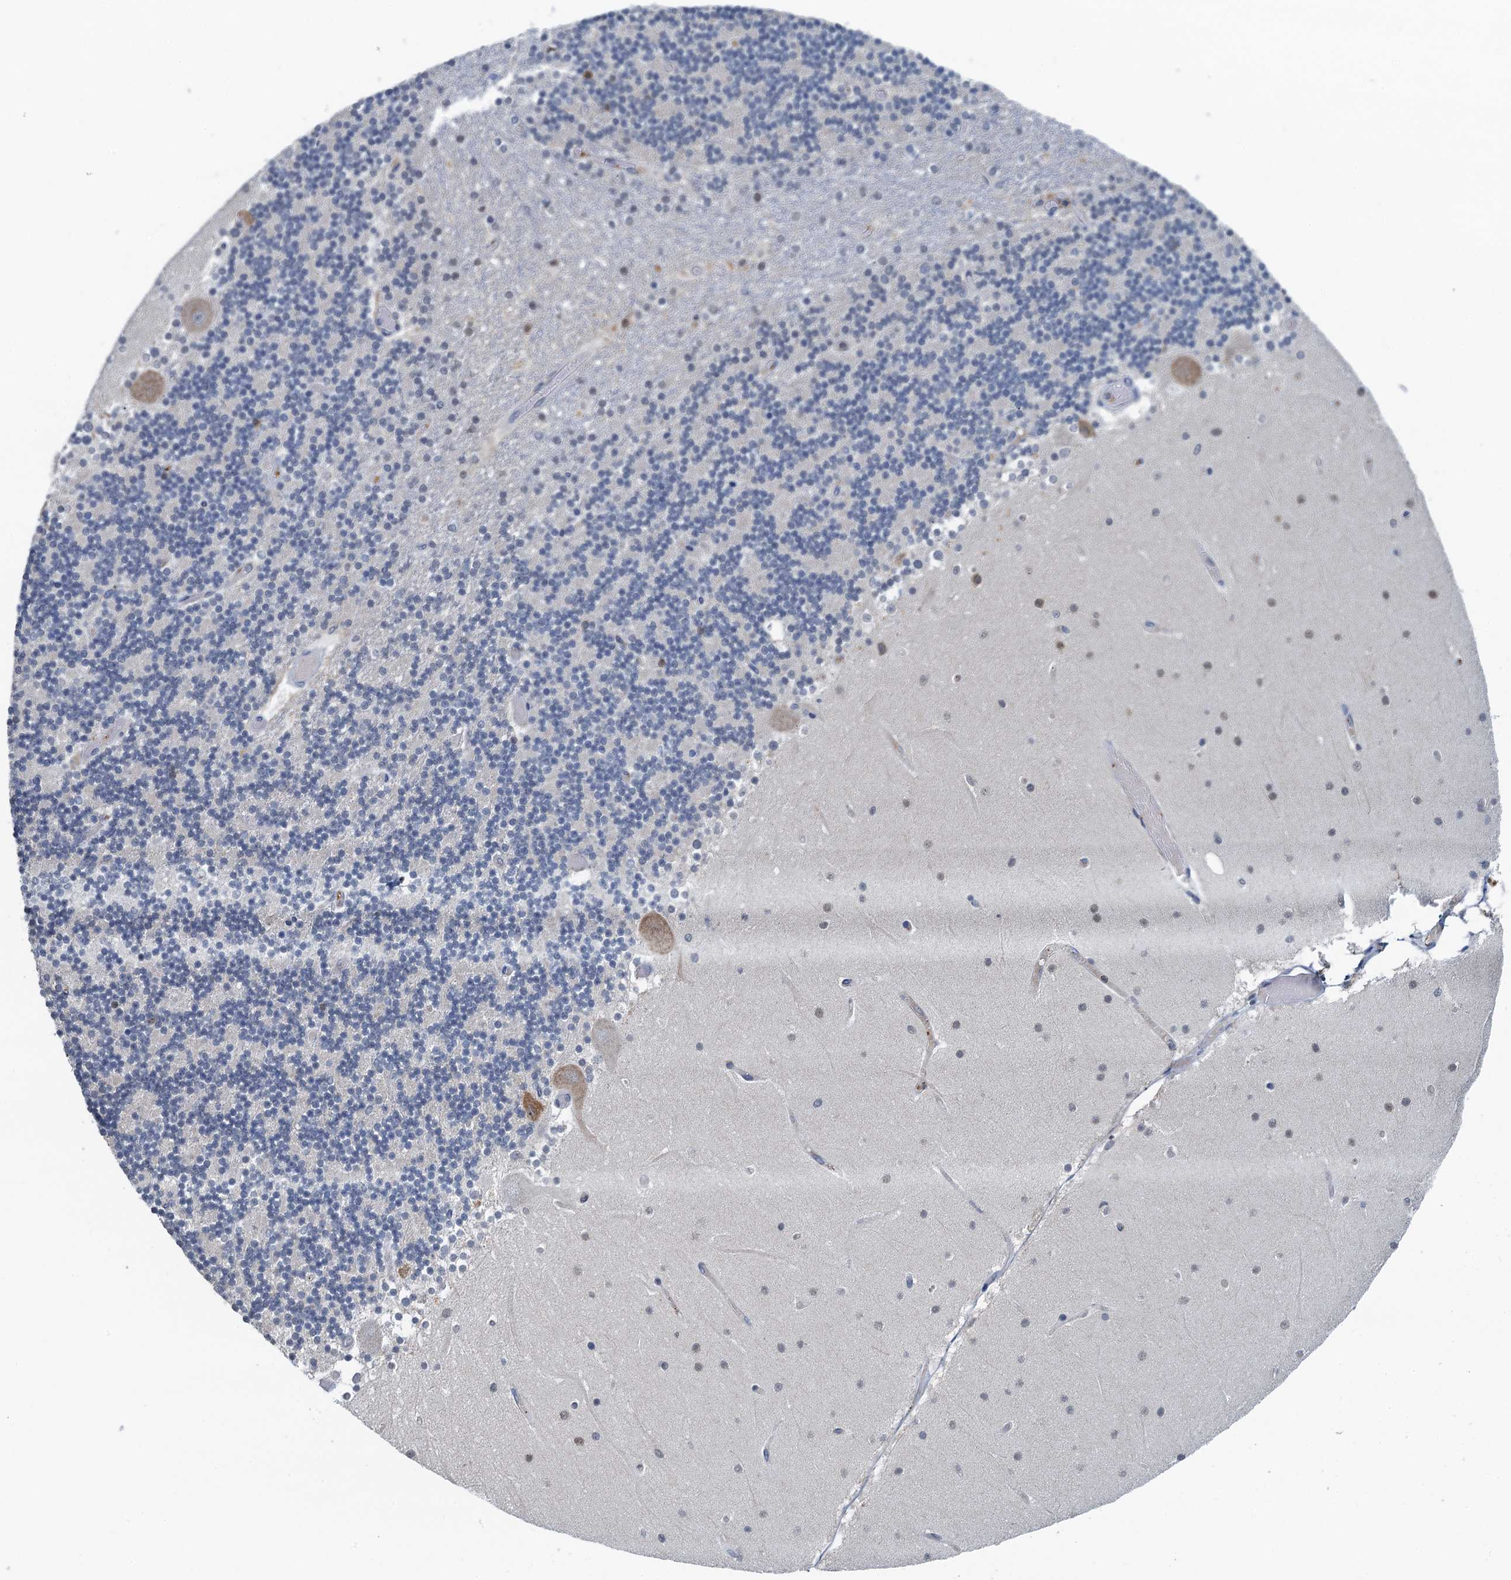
{"staining": {"intensity": "moderate", "quantity": "<25%", "location": "cytoplasmic/membranous"}, "tissue": "cerebellum", "cell_type": "Cells in granular layer", "image_type": "normal", "snomed": [{"axis": "morphology", "description": "Normal tissue, NOS"}, {"axis": "topography", "description": "Cerebellum"}], "caption": "Approximately <25% of cells in granular layer in benign cerebellum display moderate cytoplasmic/membranous protein positivity as visualized by brown immunohistochemical staining.", "gene": "LSM14B", "patient": {"sex": "female", "age": 28}}